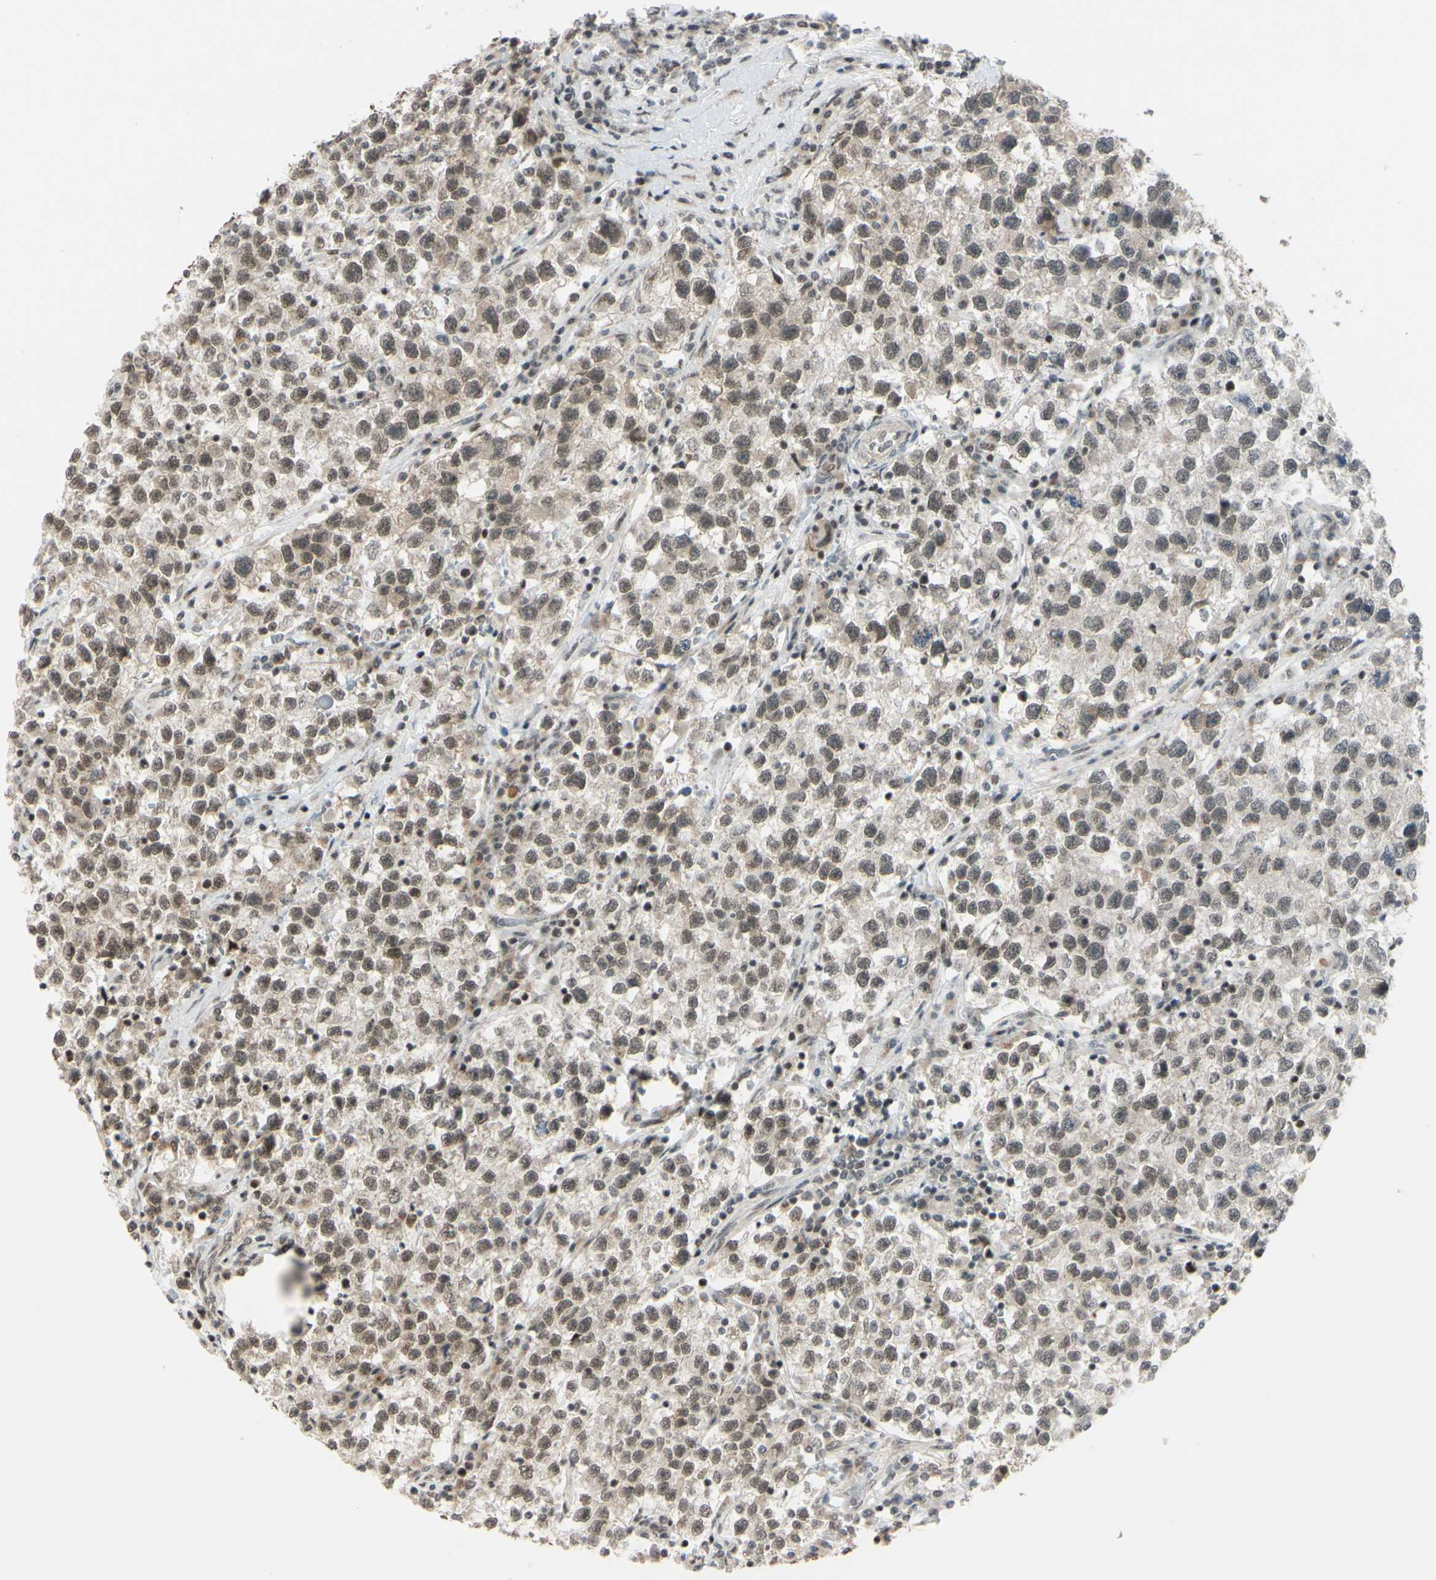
{"staining": {"intensity": "moderate", "quantity": ">75%", "location": "cytoplasmic/membranous,nuclear"}, "tissue": "testis cancer", "cell_type": "Tumor cells", "image_type": "cancer", "snomed": [{"axis": "morphology", "description": "Seminoma, NOS"}, {"axis": "topography", "description": "Testis"}], "caption": "Protein staining by immunohistochemistry (IHC) displays moderate cytoplasmic/membranous and nuclear expression in about >75% of tumor cells in testis cancer (seminoma). Immunohistochemistry stains the protein in brown and the nuclei are stained blue.", "gene": "BRMS1", "patient": {"sex": "male", "age": 22}}